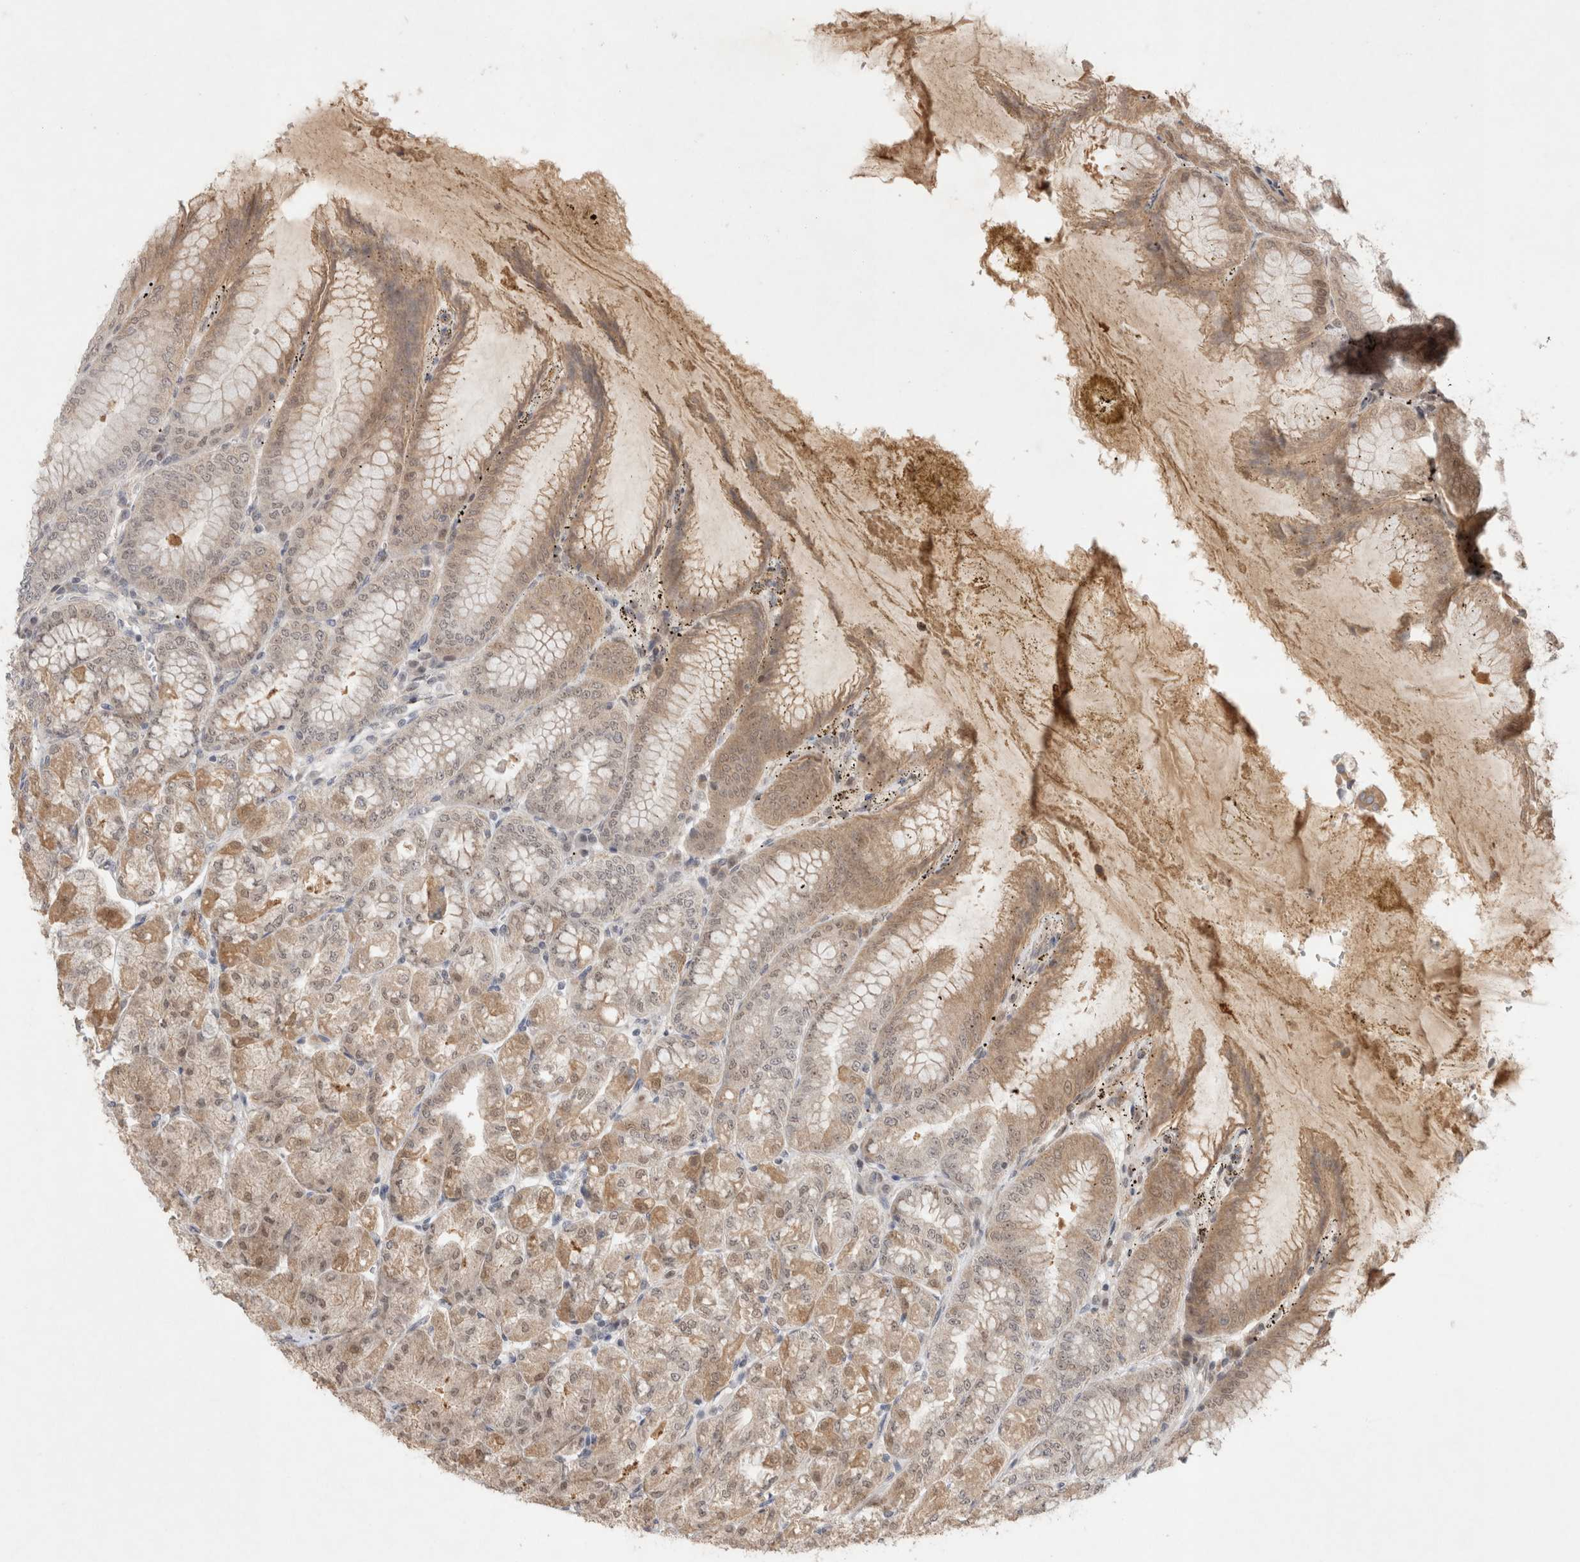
{"staining": {"intensity": "weak", "quantity": "25%-75%", "location": "cytoplasmic/membranous,nuclear"}, "tissue": "stomach", "cell_type": "Glandular cells", "image_type": "normal", "snomed": [{"axis": "morphology", "description": "Normal tissue, NOS"}, {"axis": "topography", "description": "Stomach, lower"}], "caption": "High-magnification brightfield microscopy of unremarkable stomach stained with DAB (3,3'-diaminobenzidine) (brown) and counterstained with hematoxylin (blue). glandular cells exhibit weak cytoplasmic/membranous,nuclear positivity is appreciated in about25%-75% of cells. (DAB IHC, brown staining for protein, blue staining for nuclei).", "gene": "SYDE2", "patient": {"sex": "male", "age": 71}}